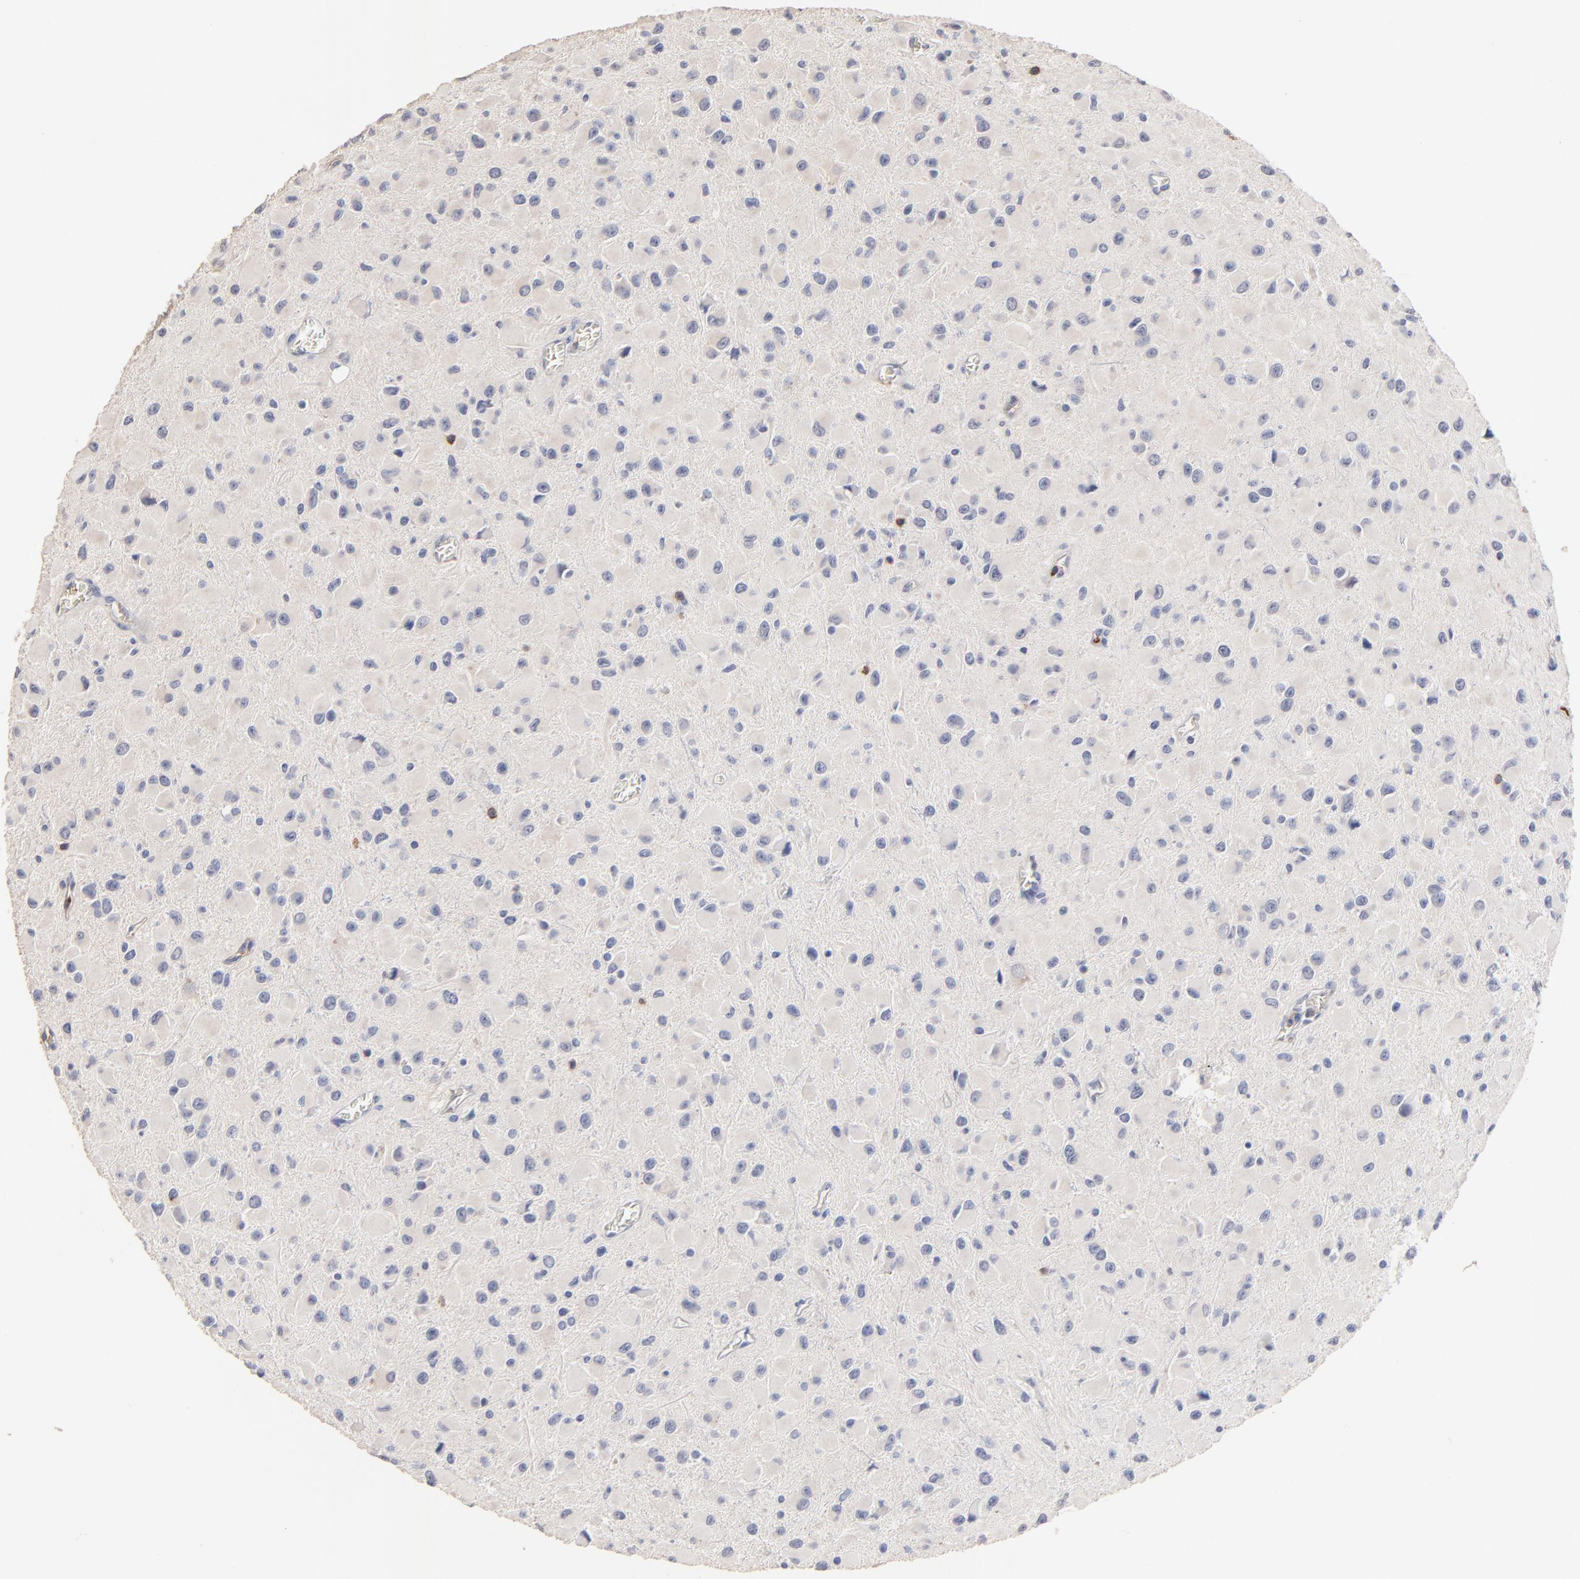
{"staining": {"intensity": "negative", "quantity": "none", "location": "none"}, "tissue": "glioma", "cell_type": "Tumor cells", "image_type": "cancer", "snomed": [{"axis": "morphology", "description": "Glioma, malignant, Low grade"}, {"axis": "topography", "description": "Brain"}], "caption": "IHC photomicrograph of glioma stained for a protein (brown), which exhibits no positivity in tumor cells.", "gene": "TRAT1", "patient": {"sex": "male", "age": 42}}